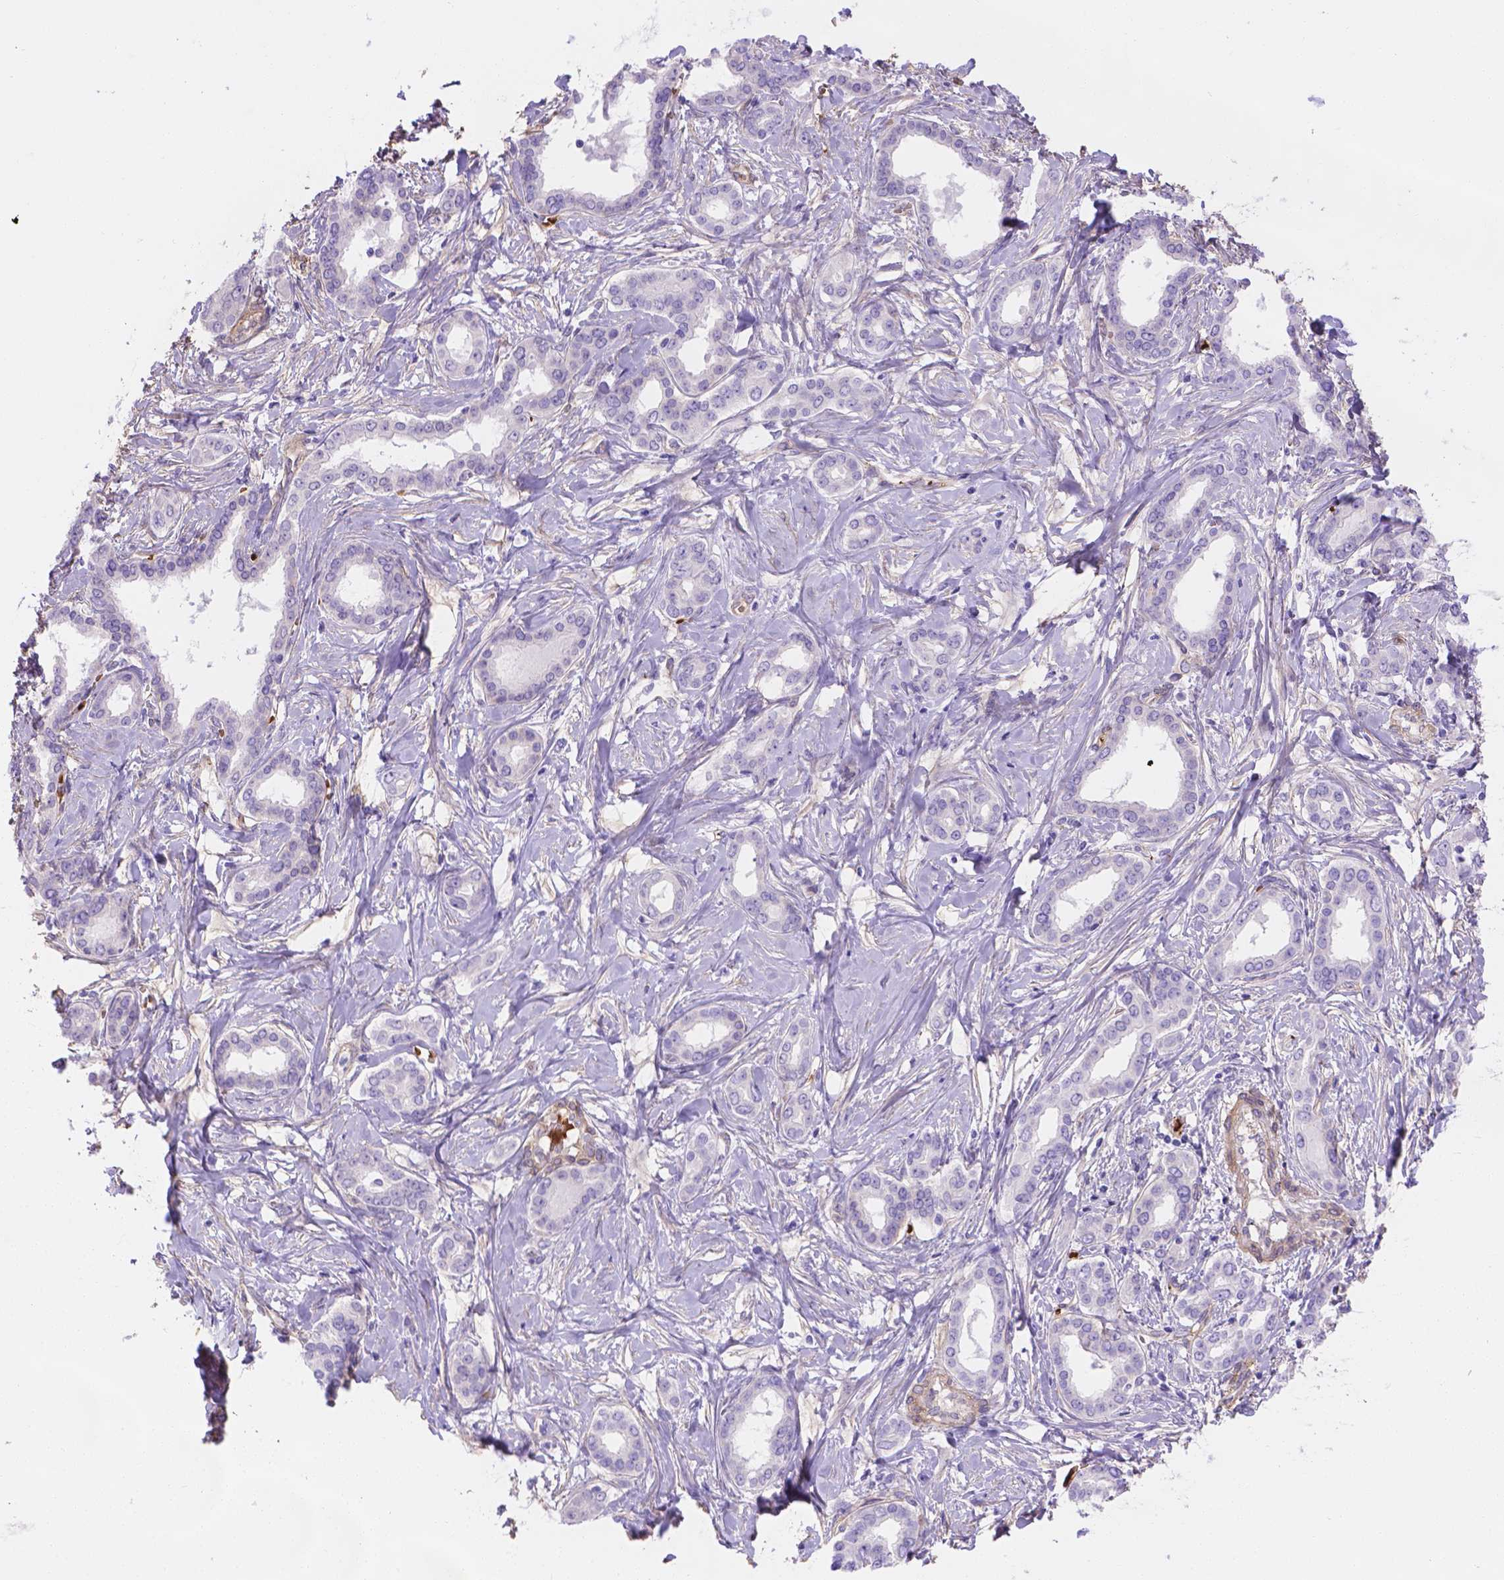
{"staining": {"intensity": "negative", "quantity": "none", "location": "none"}, "tissue": "liver cancer", "cell_type": "Tumor cells", "image_type": "cancer", "snomed": [{"axis": "morphology", "description": "Cholangiocarcinoma"}, {"axis": "topography", "description": "Liver"}], "caption": "Immunohistochemical staining of human liver cholangiocarcinoma exhibits no significant staining in tumor cells. (DAB (3,3'-diaminobenzidine) immunohistochemistry (IHC), high magnification).", "gene": "SLC40A1", "patient": {"sex": "female", "age": 47}}